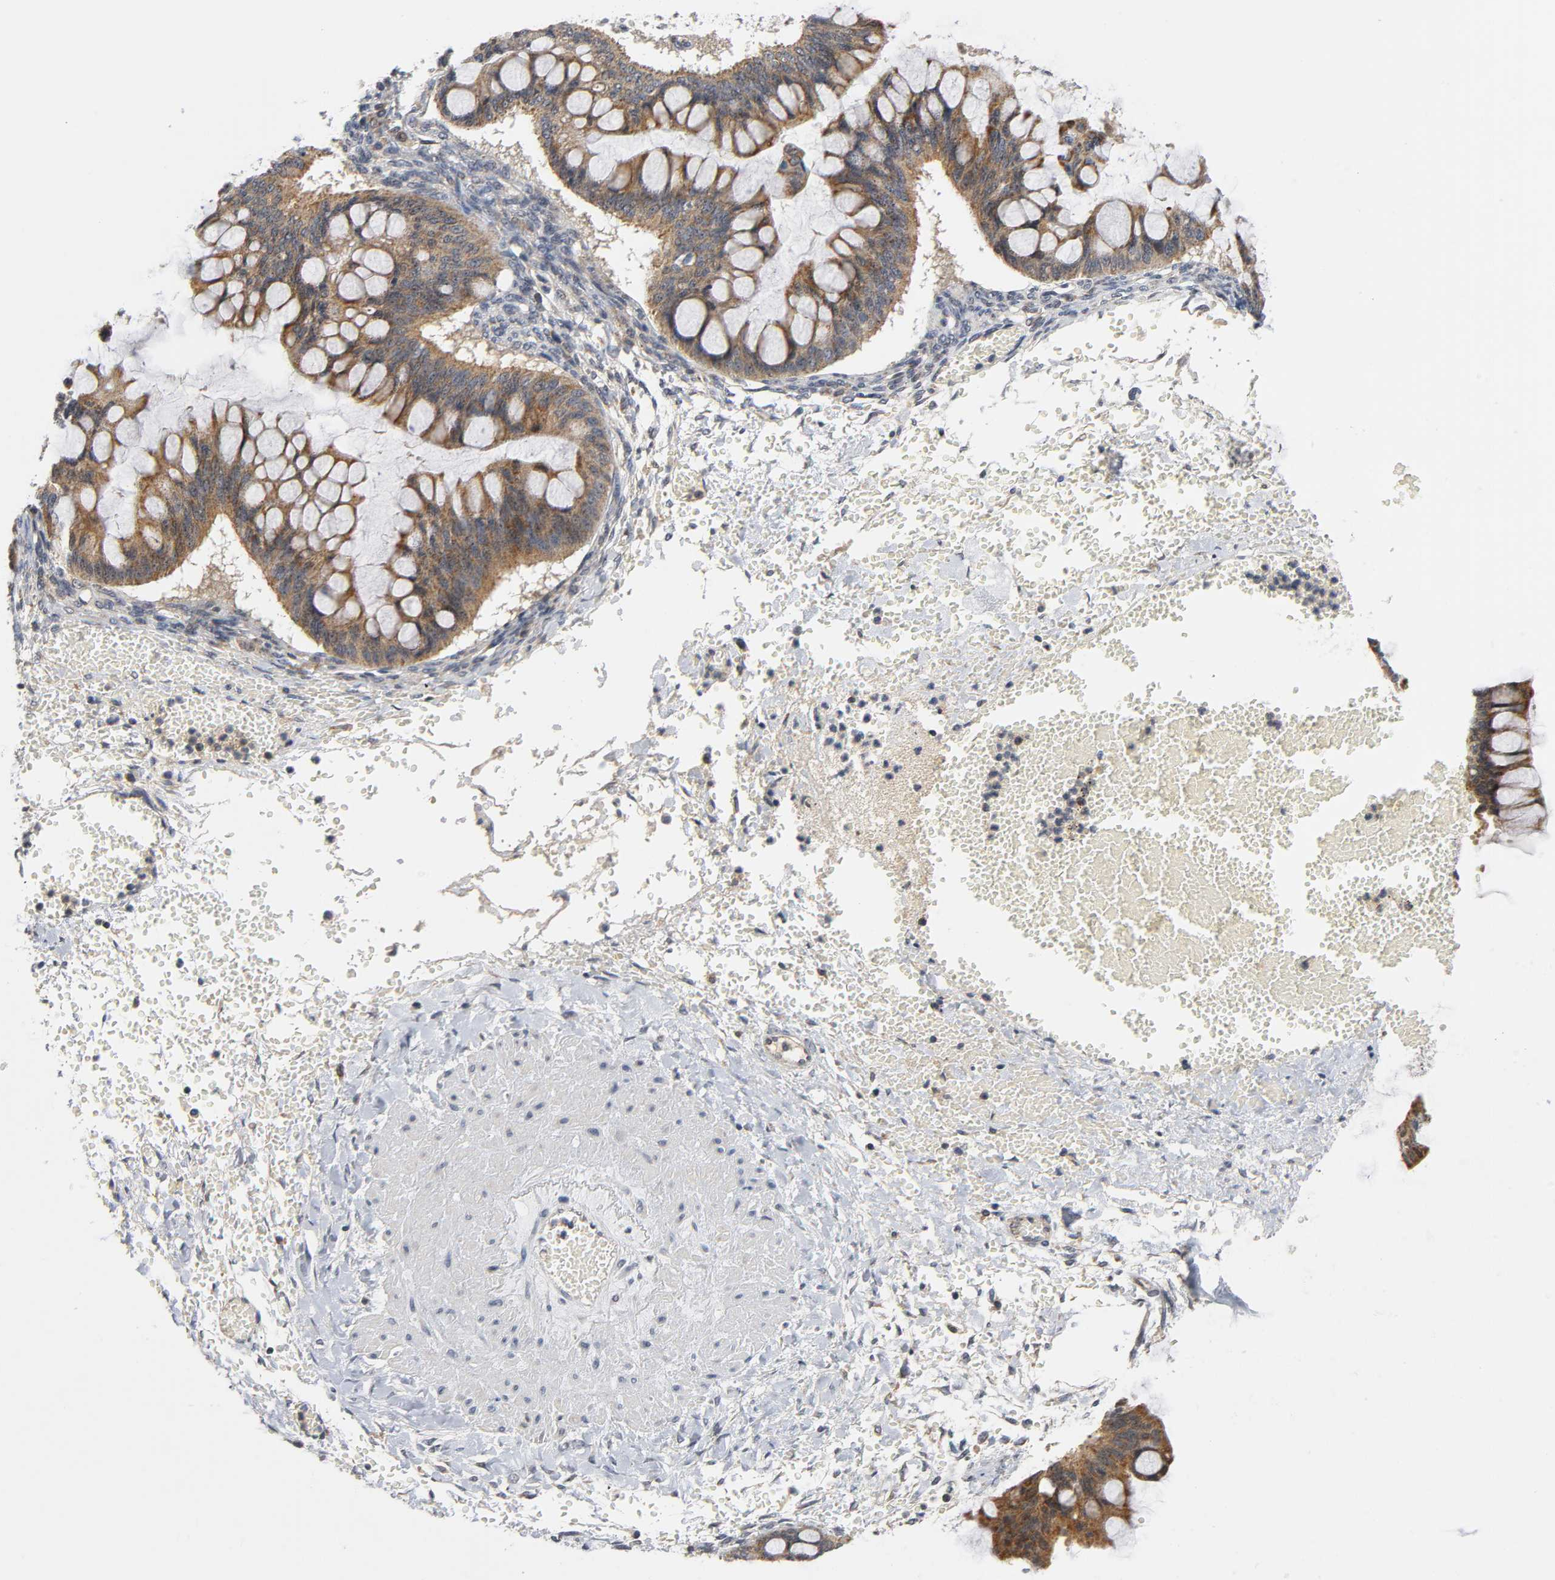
{"staining": {"intensity": "moderate", "quantity": ">75%", "location": "cytoplasmic/membranous"}, "tissue": "ovarian cancer", "cell_type": "Tumor cells", "image_type": "cancer", "snomed": [{"axis": "morphology", "description": "Cystadenocarcinoma, mucinous, NOS"}, {"axis": "topography", "description": "Ovary"}], "caption": "Ovarian cancer (mucinous cystadenocarcinoma) stained with a brown dye displays moderate cytoplasmic/membranous positive staining in about >75% of tumor cells.", "gene": "NRP1", "patient": {"sex": "female", "age": 73}}